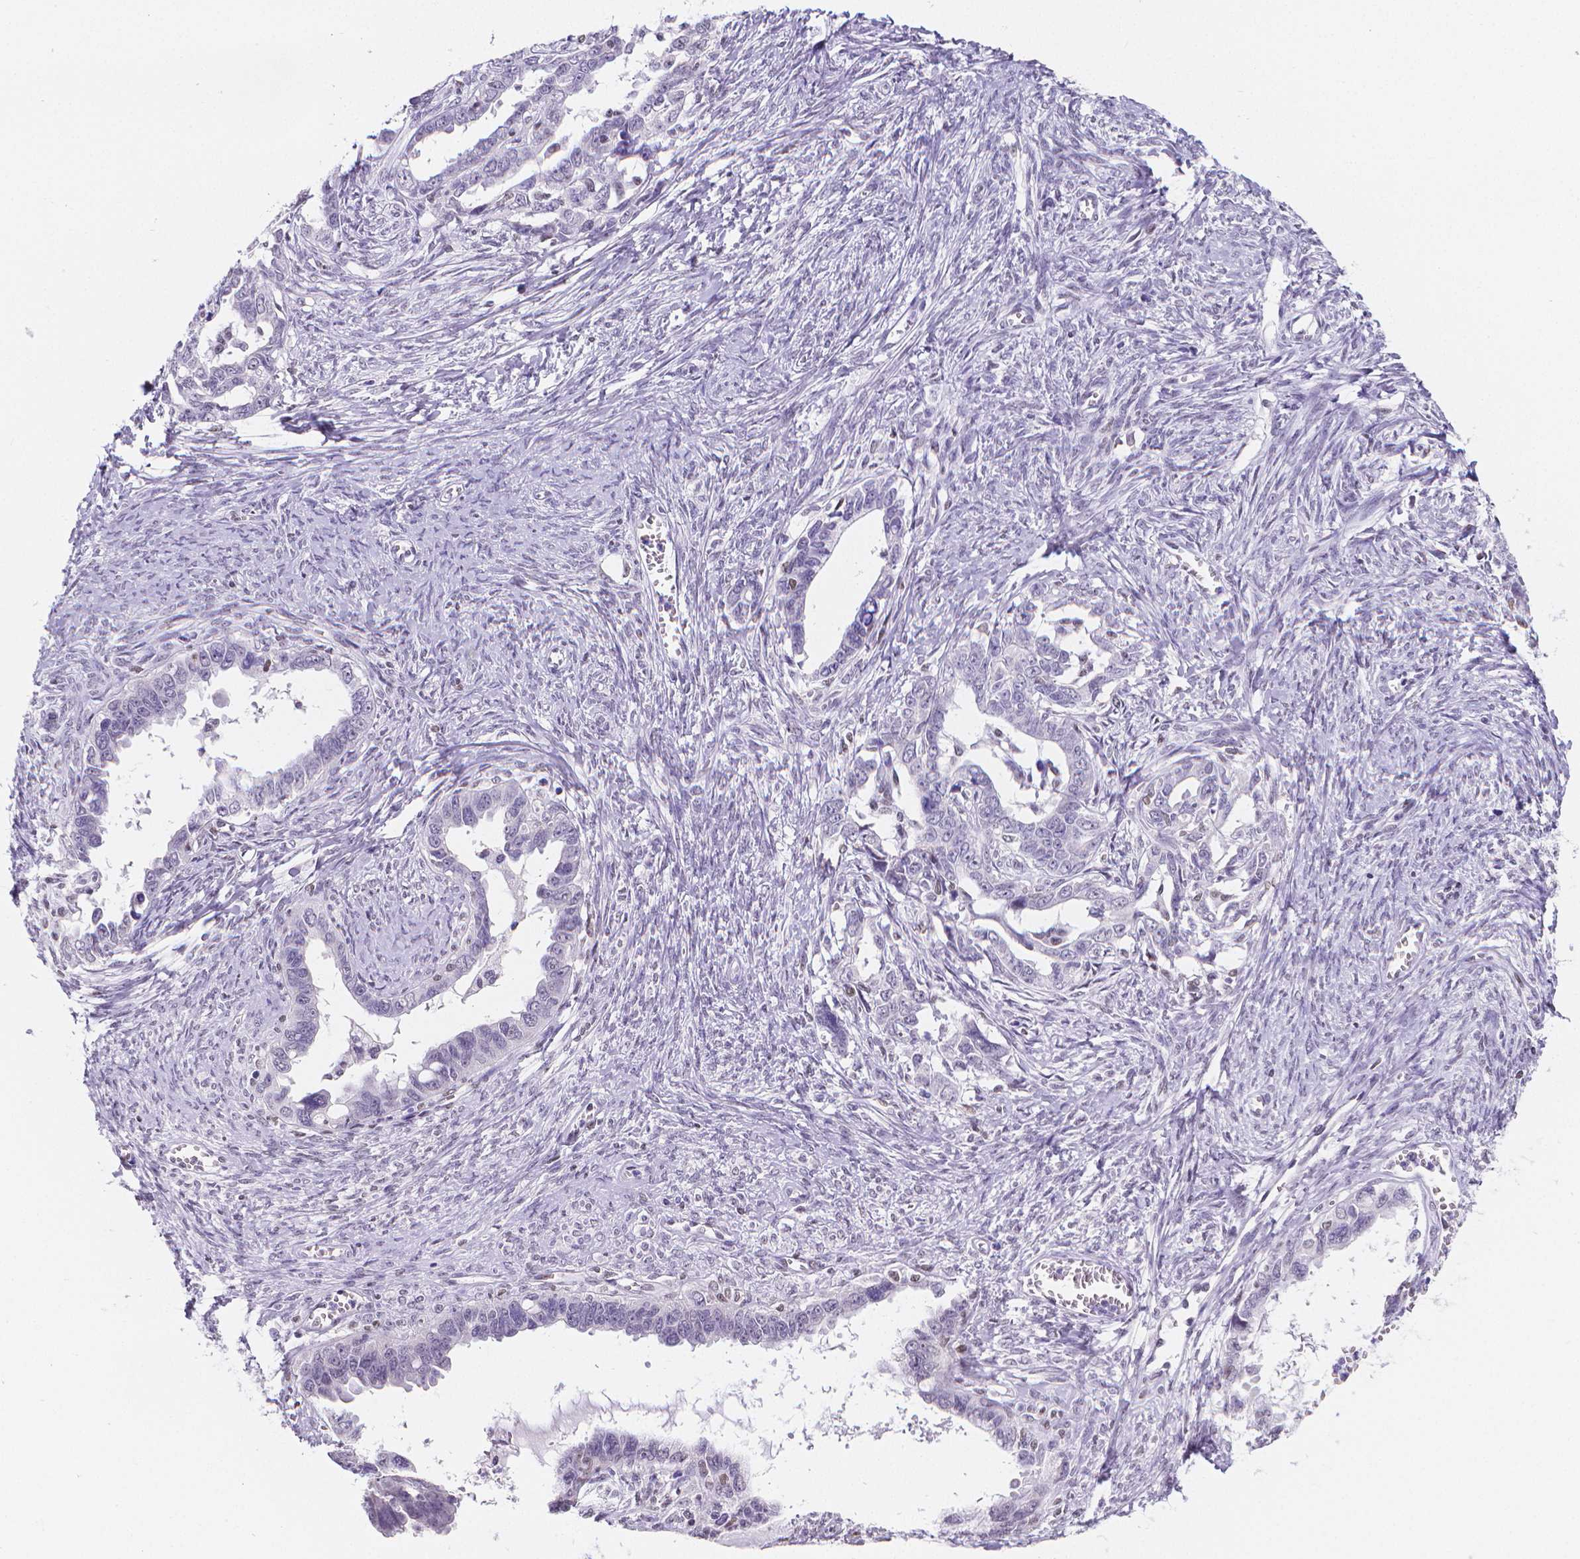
{"staining": {"intensity": "negative", "quantity": "none", "location": "none"}, "tissue": "ovarian cancer", "cell_type": "Tumor cells", "image_type": "cancer", "snomed": [{"axis": "morphology", "description": "Cystadenocarcinoma, serous, NOS"}, {"axis": "topography", "description": "Ovary"}], "caption": "The image reveals no staining of tumor cells in ovarian cancer (serous cystadenocarcinoma). (DAB (3,3'-diaminobenzidine) immunohistochemistry (IHC) with hematoxylin counter stain).", "gene": "MEF2C", "patient": {"sex": "female", "age": 69}}